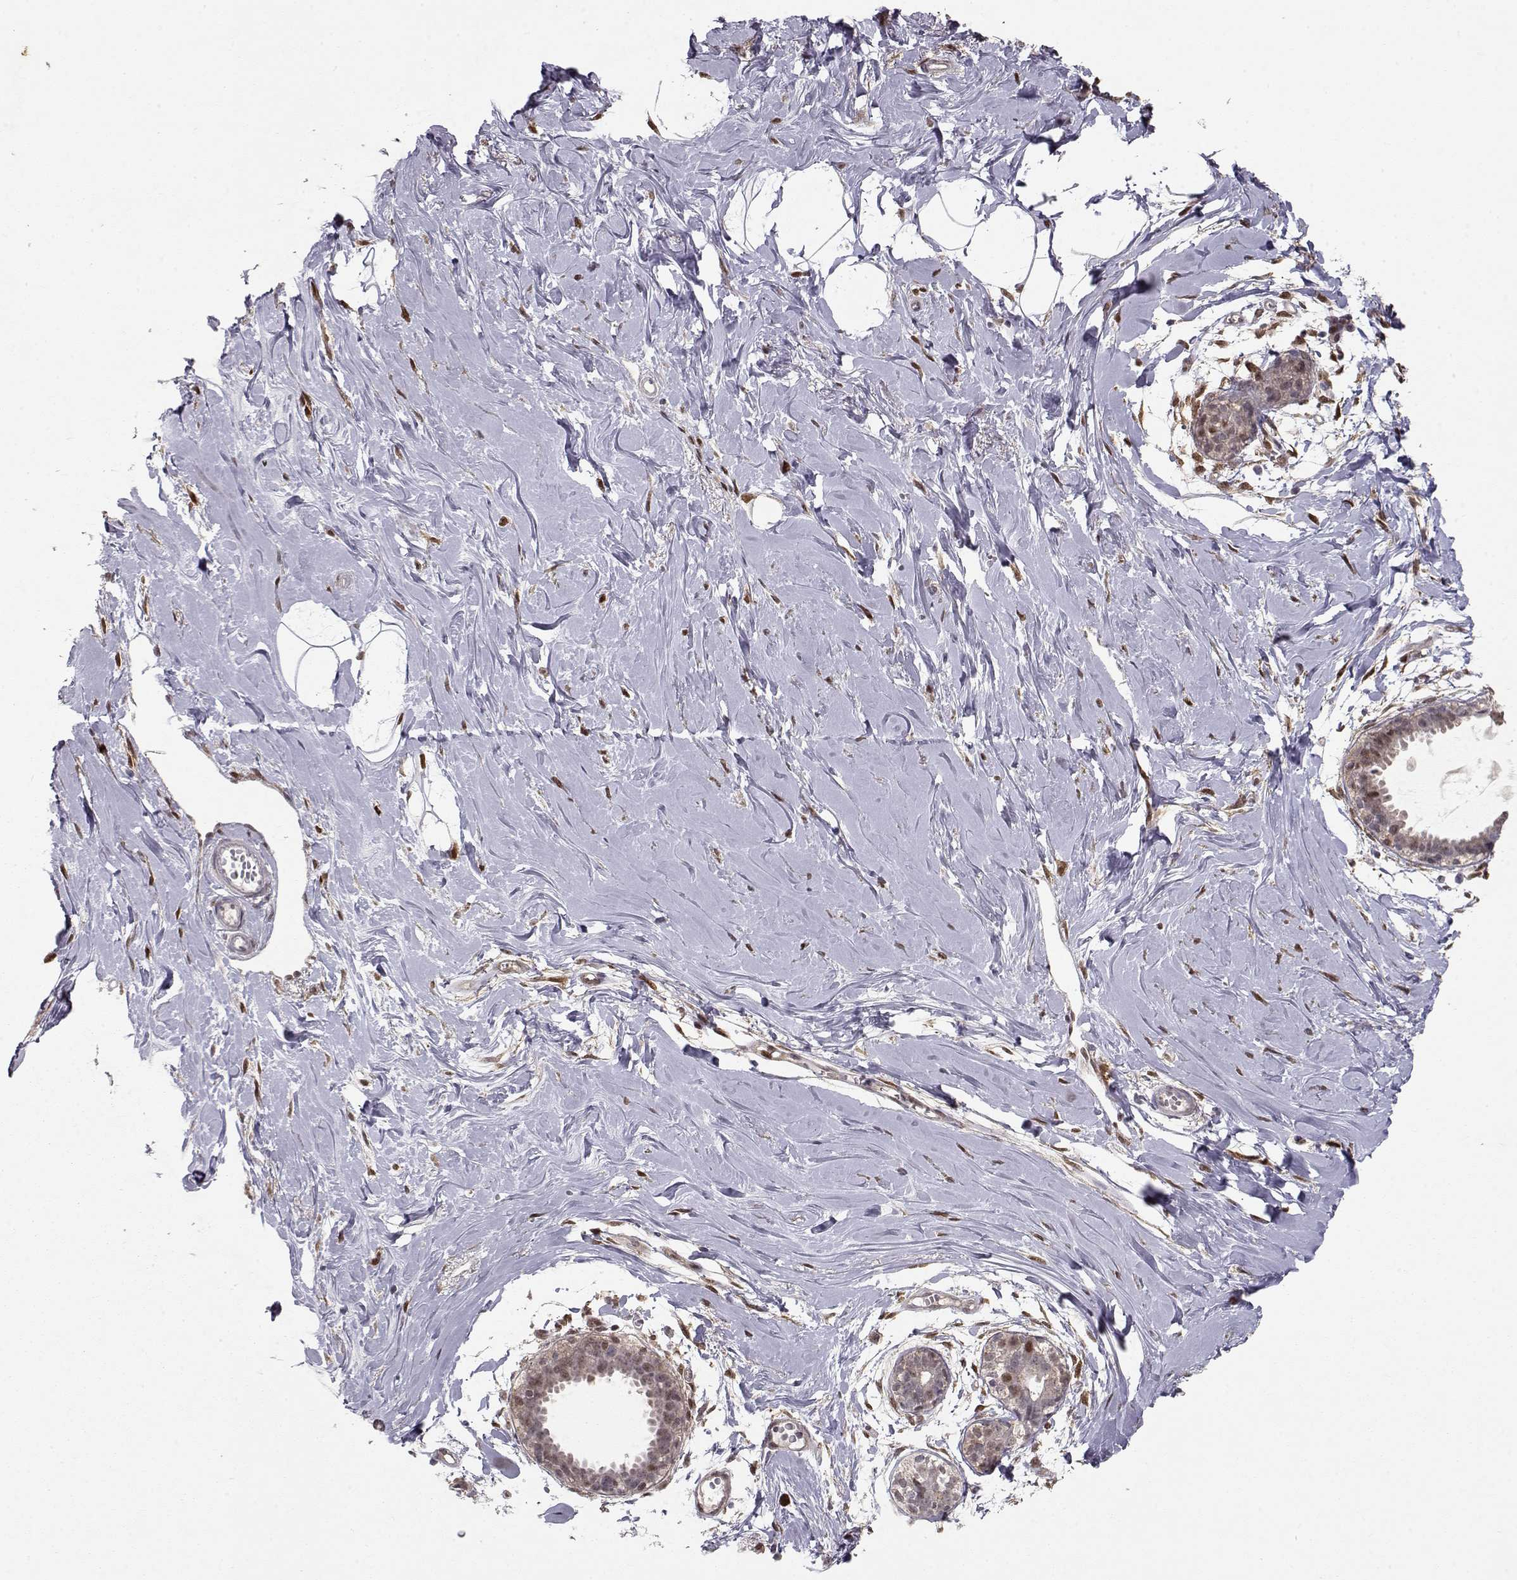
{"staining": {"intensity": "negative", "quantity": "none", "location": "none"}, "tissue": "breast", "cell_type": "Adipocytes", "image_type": "normal", "snomed": [{"axis": "morphology", "description": "Normal tissue, NOS"}, {"axis": "topography", "description": "Breast"}], "caption": "Breast was stained to show a protein in brown. There is no significant positivity in adipocytes. The staining is performed using DAB (3,3'-diaminobenzidine) brown chromogen with nuclei counter-stained in using hematoxylin.", "gene": "CDK4", "patient": {"sex": "female", "age": 49}}